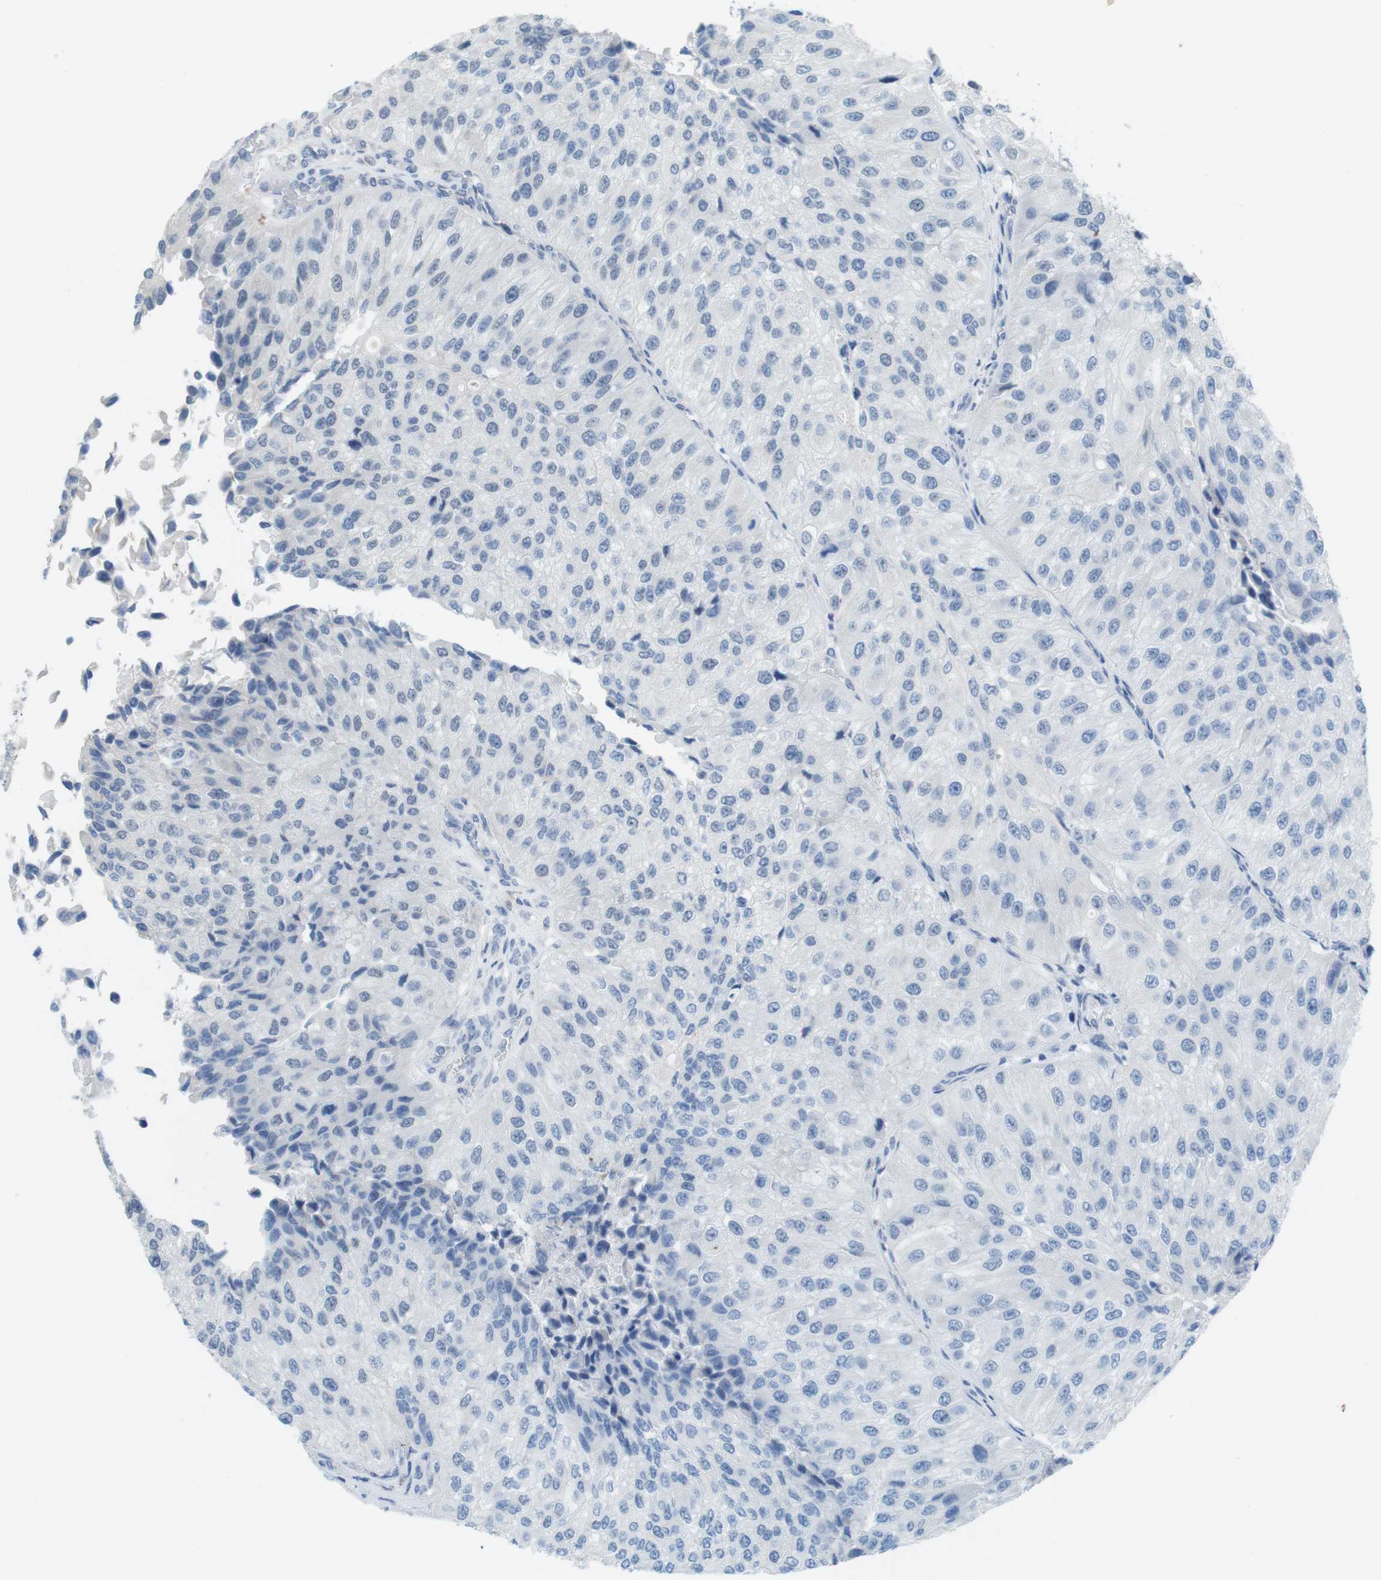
{"staining": {"intensity": "negative", "quantity": "none", "location": "none"}, "tissue": "urothelial cancer", "cell_type": "Tumor cells", "image_type": "cancer", "snomed": [{"axis": "morphology", "description": "Urothelial carcinoma, High grade"}, {"axis": "topography", "description": "Kidney"}, {"axis": "topography", "description": "Urinary bladder"}], "caption": "A photomicrograph of urothelial cancer stained for a protein demonstrates no brown staining in tumor cells. Brightfield microscopy of immunohistochemistry (IHC) stained with DAB (brown) and hematoxylin (blue), captured at high magnification.", "gene": "YIPF1", "patient": {"sex": "male", "age": 77}}